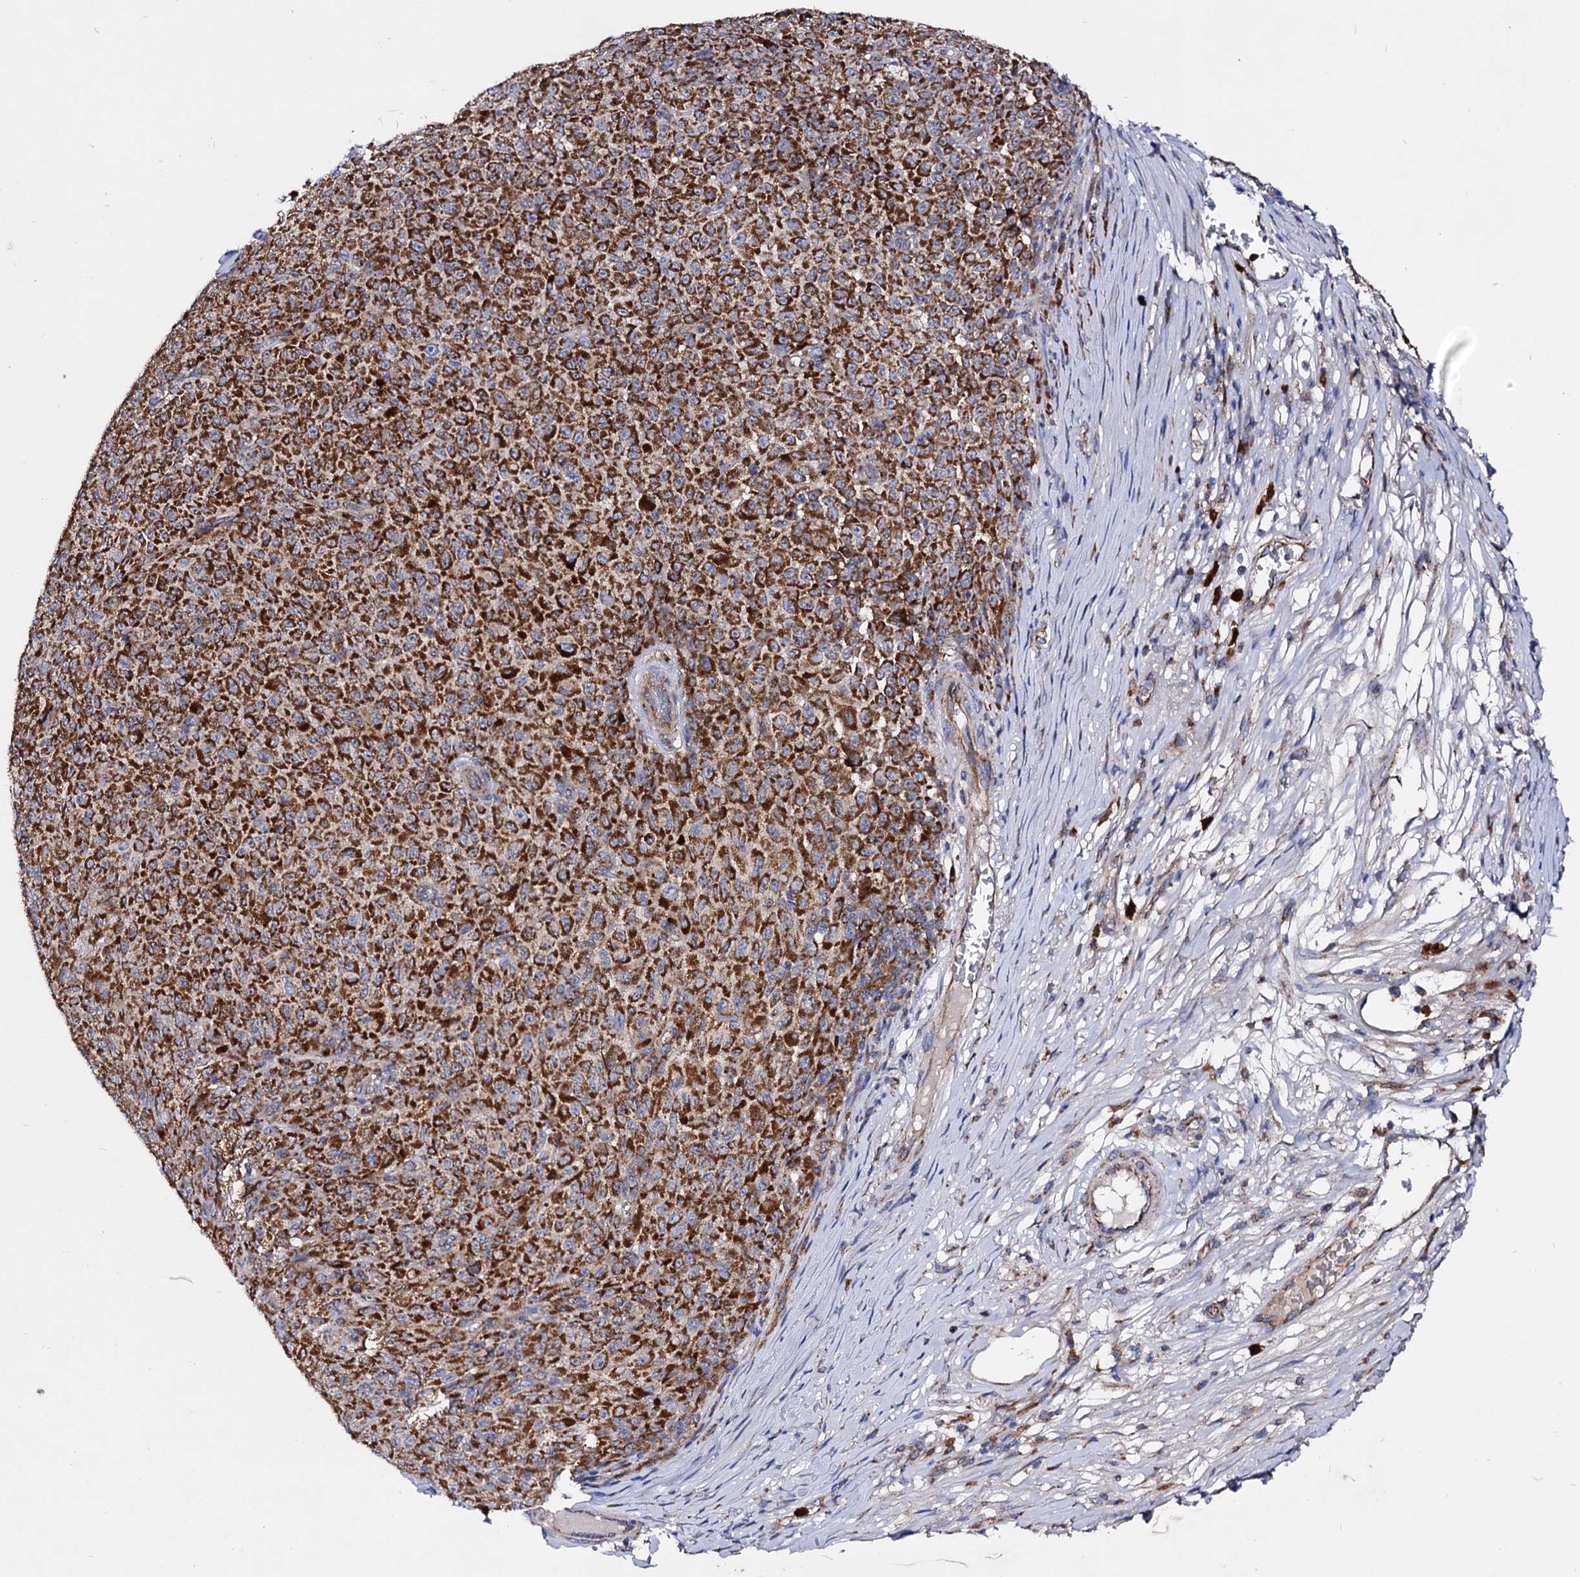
{"staining": {"intensity": "moderate", "quantity": ">75%", "location": "cytoplasmic/membranous"}, "tissue": "melanoma", "cell_type": "Tumor cells", "image_type": "cancer", "snomed": [{"axis": "morphology", "description": "Malignant melanoma, NOS"}, {"axis": "topography", "description": "Skin"}], "caption": "The histopathology image demonstrates a brown stain indicating the presence of a protein in the cytoplasmic/membranous of tumor cells in melanoma.", "gene": "ACAD9", "patient": {"sex": "female", "age": 82}}